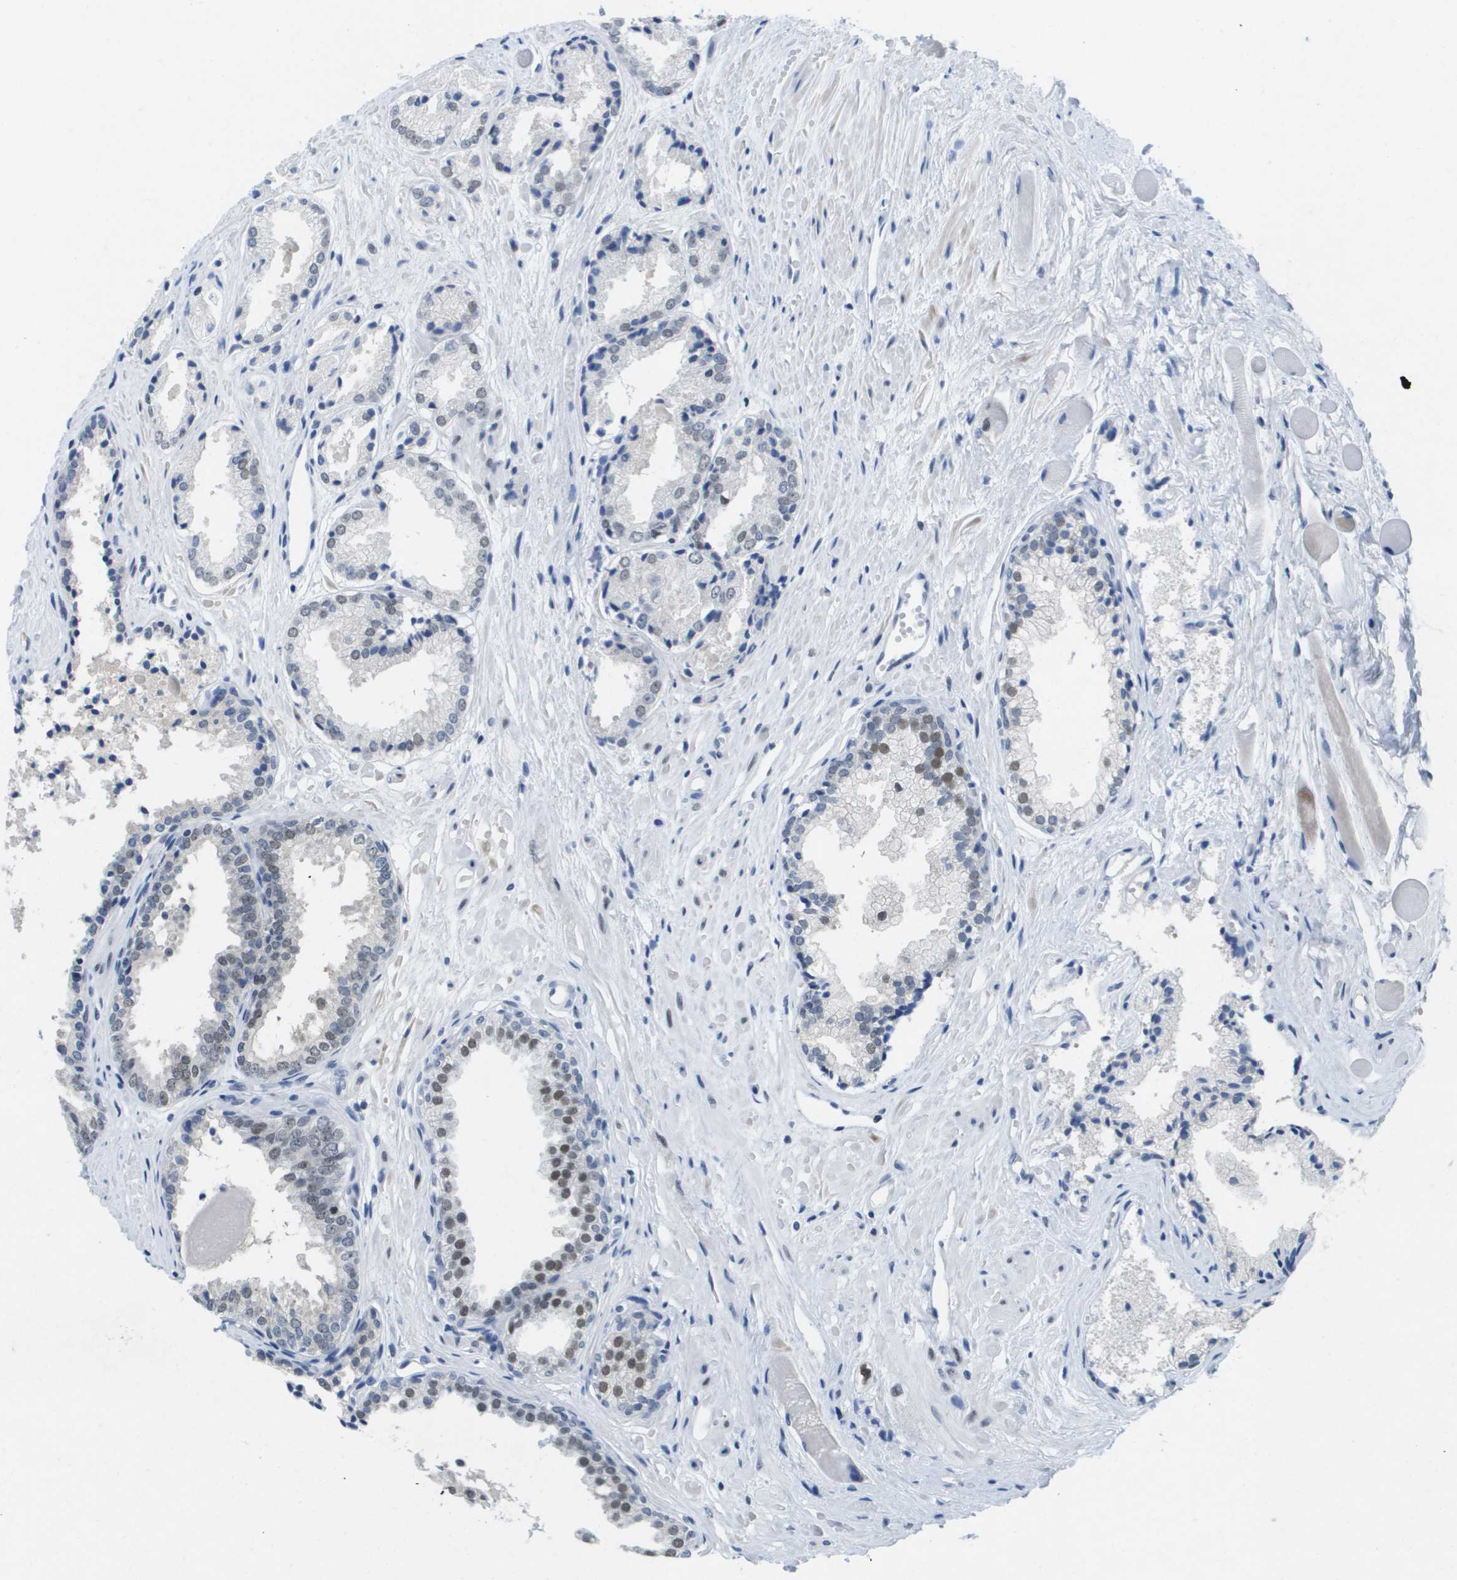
{"staining": {"intensity": "moderate", "quantity": "<25%", "location": "nuclear"}, "tissue": "prostate cancer", "cell_type": "Tumor cells", "image_type": "cancer", "snomed": [{"axis": "morphology", "description": "Adenocarcinoma, Low grade"}, {"axis": "topography", "description": "Prostate"}], "caption": "DAB immunohistochemical staining of human prostate cancer exhibits moderate nuclear protein expression in about <25% of tumor cells. The protein is shown in brown color, while the nuclei are stained blue.", "gene": "TP53RK", "patient": {"sex": "male", "age": 53}}